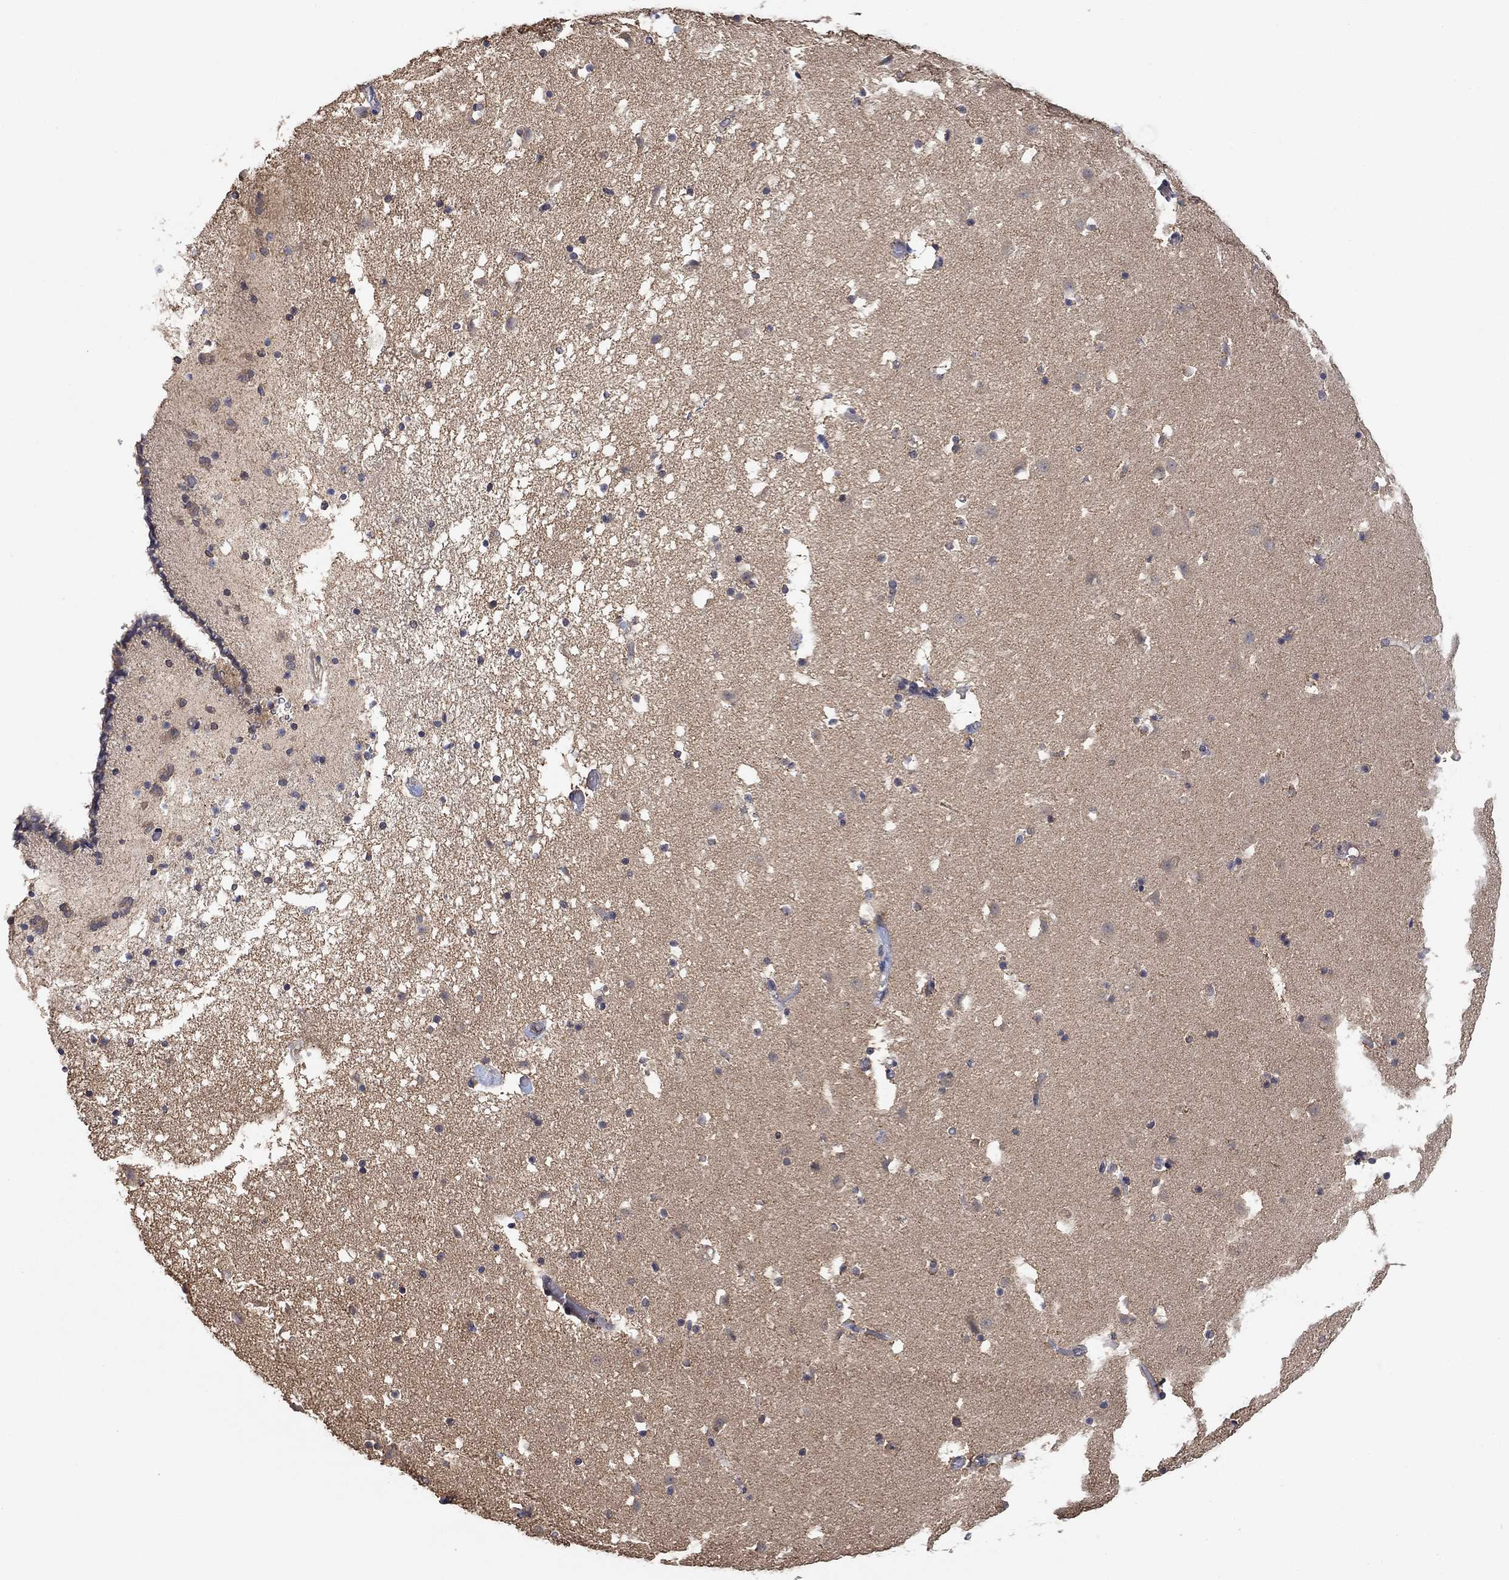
{"staining": {"intensity": "negative", "quantity": "none", "location": "none"}, "tissue": "caudate", "cell_type": "Glial cells", "image_type": "normal", "snomed": [{"axis": "morphology", "description": "Normal tissue, NOS"}, {"axis": "topography", "description": "Lateral ventricle wall"}], "caption": "The immunohistochemistry micrograph has no significant positivity in glial cells of caudate.", "gene": "CCDC43", "patient": {"sex": "female", "age": 42}}